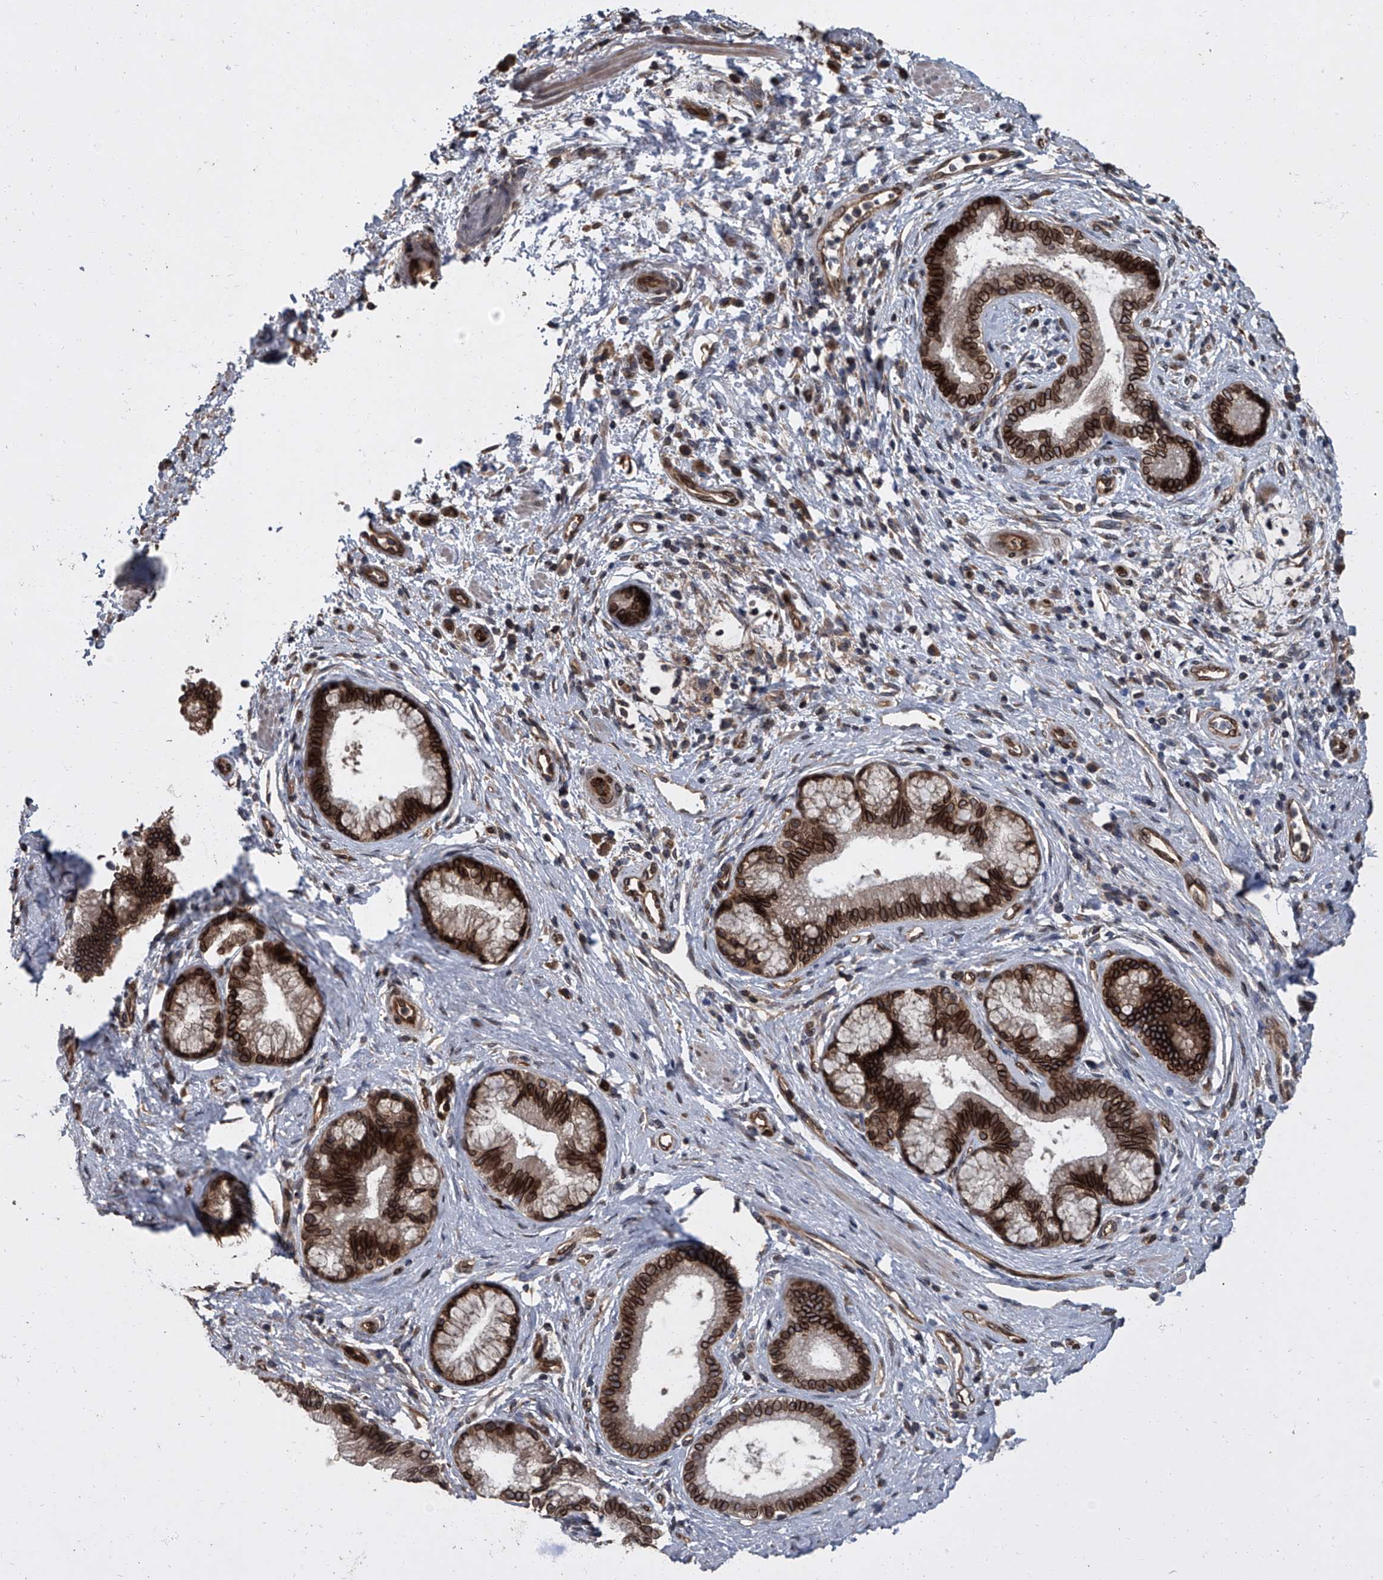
{"staining": {"intensity": "strong", "quantity": ">75%", "location": "cytoplasmic/membranous,nuclear"}, "tissue": "pancreatic cancer", "cell_type": "Tumor cells", "image_type": "cancer", "snomed": [{"axis": "morphology", "description": "Adenocarcinoma, NOS"}, {"axis": "topography", "description": "Pancreas"}], "caption": "Human pancreatic cancer (adenocarcinoma) stained with a protein marker shows strong staining in tumor cells.", "gene": "LRRC8C", "patient": {"sex": "female", "age": 73}}